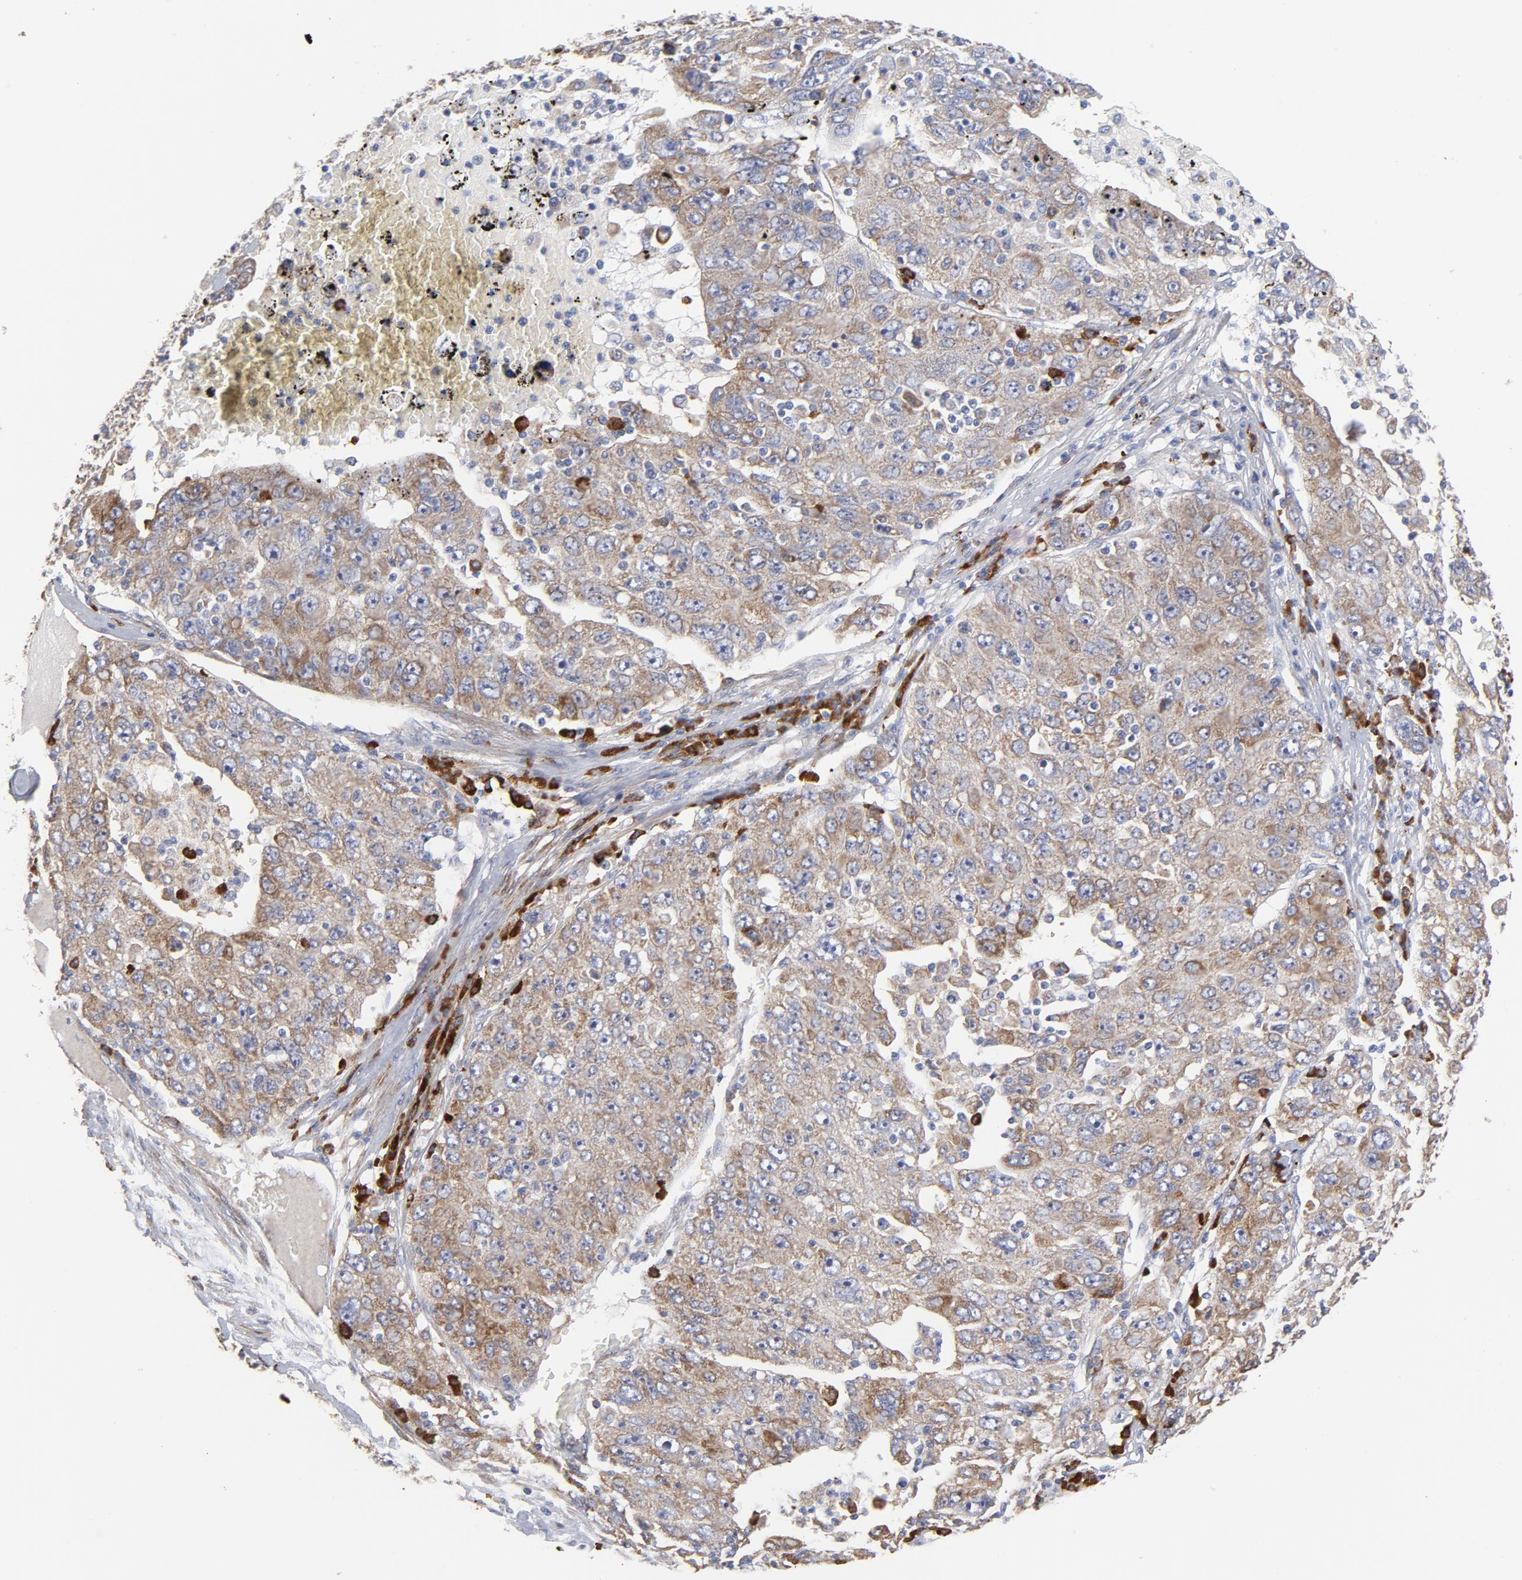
{"staining": {"intensity": "moderate", "quantity": "25%-75%", "location": "cytoplasmic/membranous"}, "tissue": "liver cancer", "cell_type": "Tumor cells", "image_type": "cancer", "snomed": [{"axis": "morphology", "description": "Carcinoma, Hepatocellular, NOS"}, {"axis": "topography", "description": "Liver"}], "caption": "Liver cancer (hepatocellular carcinoma) was stained to show a protein in brown. There is medium levels of moderate cytoplasmic/membranous staining in about 25%-75% of tumor cells. (DAB IHC, brown staining for protein, blue staining for nuclei).", "gene": "RAPGEF3", "patient": {"sex": "male", "age": 49}}